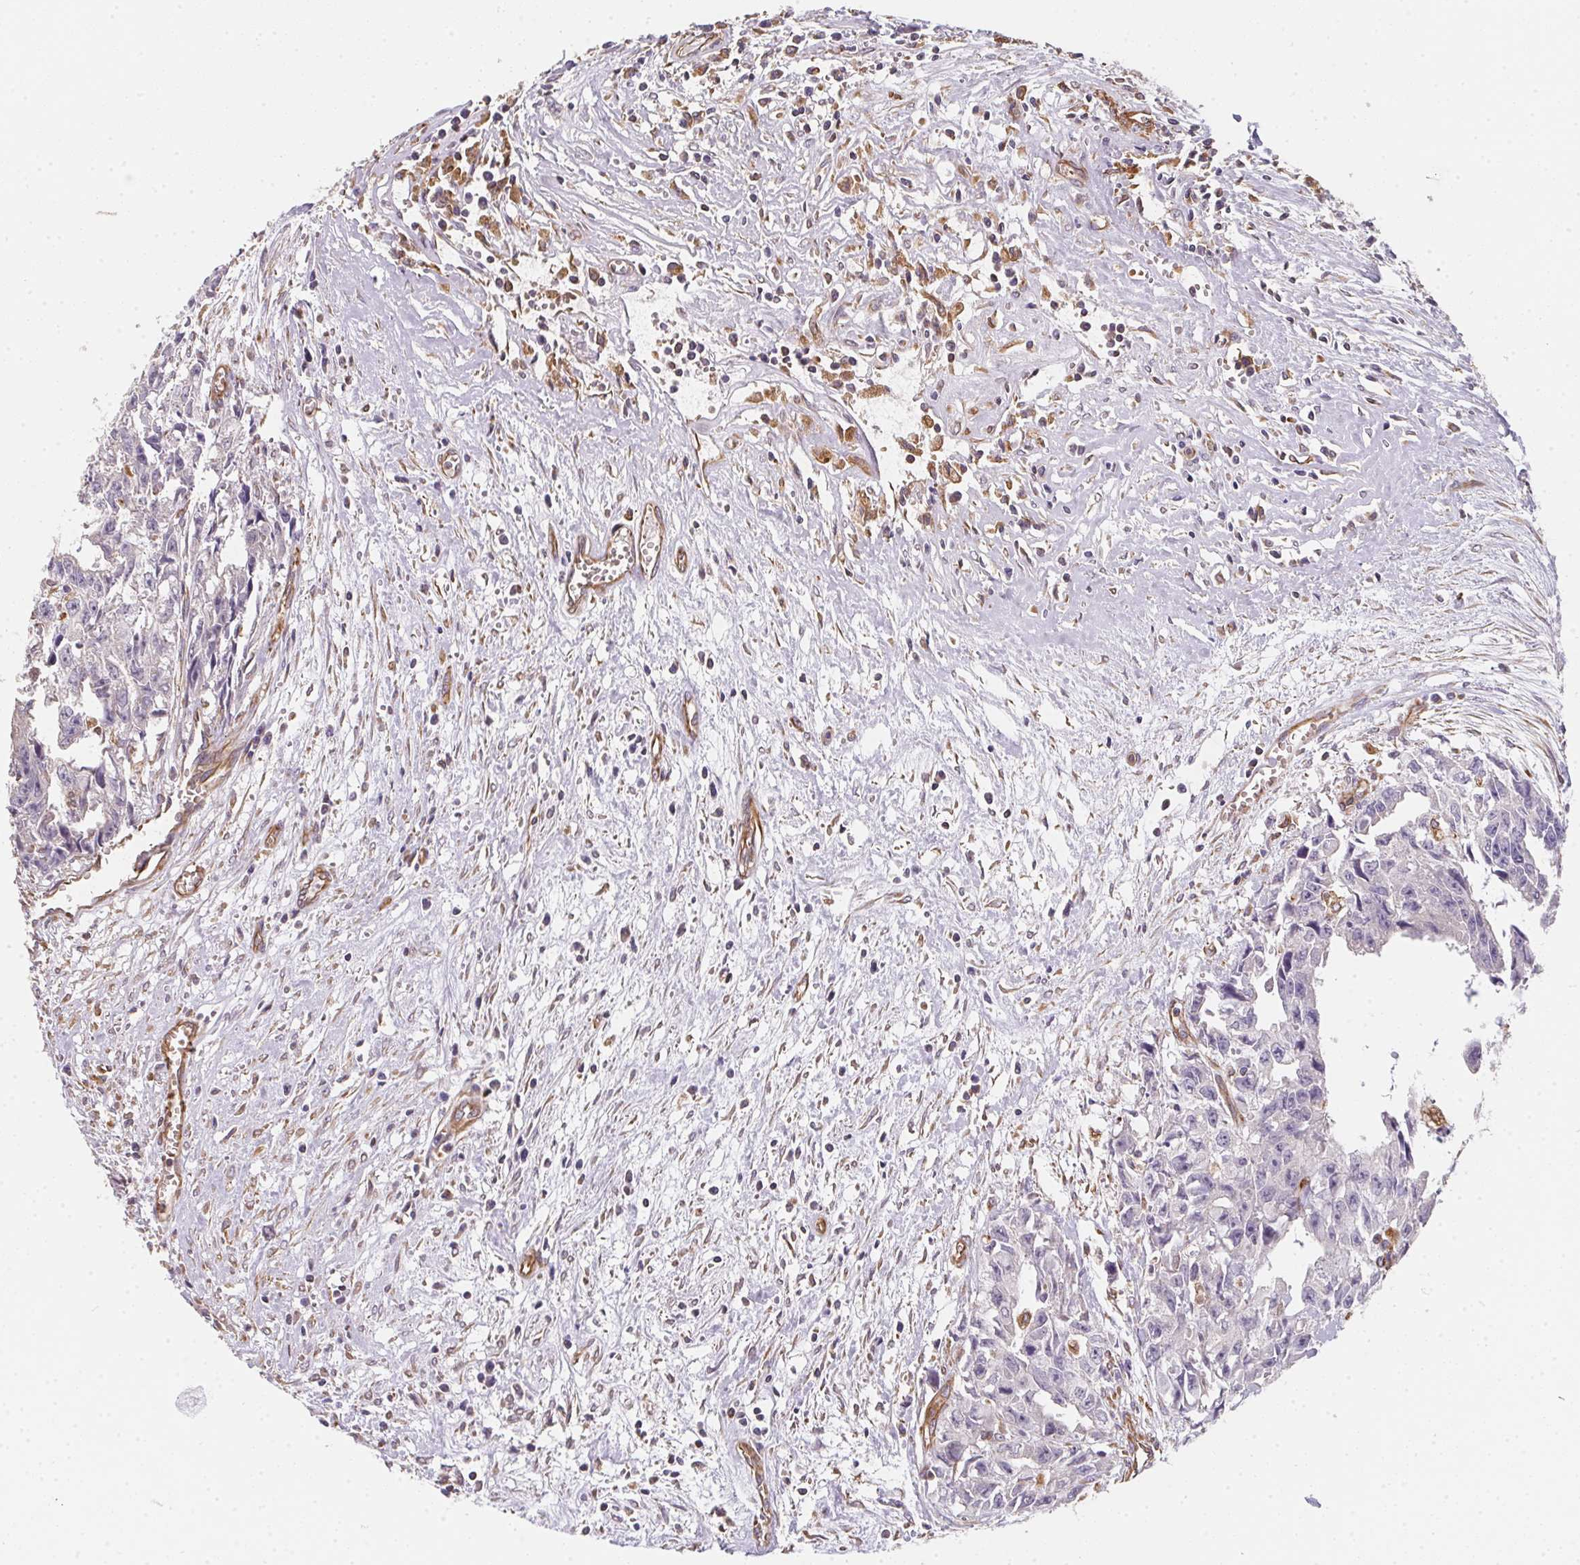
{"staining": {"intensity": "negative", "quantity": "none", "location": "none"}, "tissue": "testis cancer", "cell_type": "Tumor cells", "image_type": "cancer", "snomed": [{"axis": "morphology", "description": "Carcinoma, Embryonal, NOS"}, {"axis": "morphology", "description": "Teratoma, malignant, NOS"}, {"axis": "topography", "description": "Testis"}], "caption": "There is no significant expression in tumor cells of testis cancer.", "gene": "TBKBP1", "patient": {"sex": "male", "age": 24}}